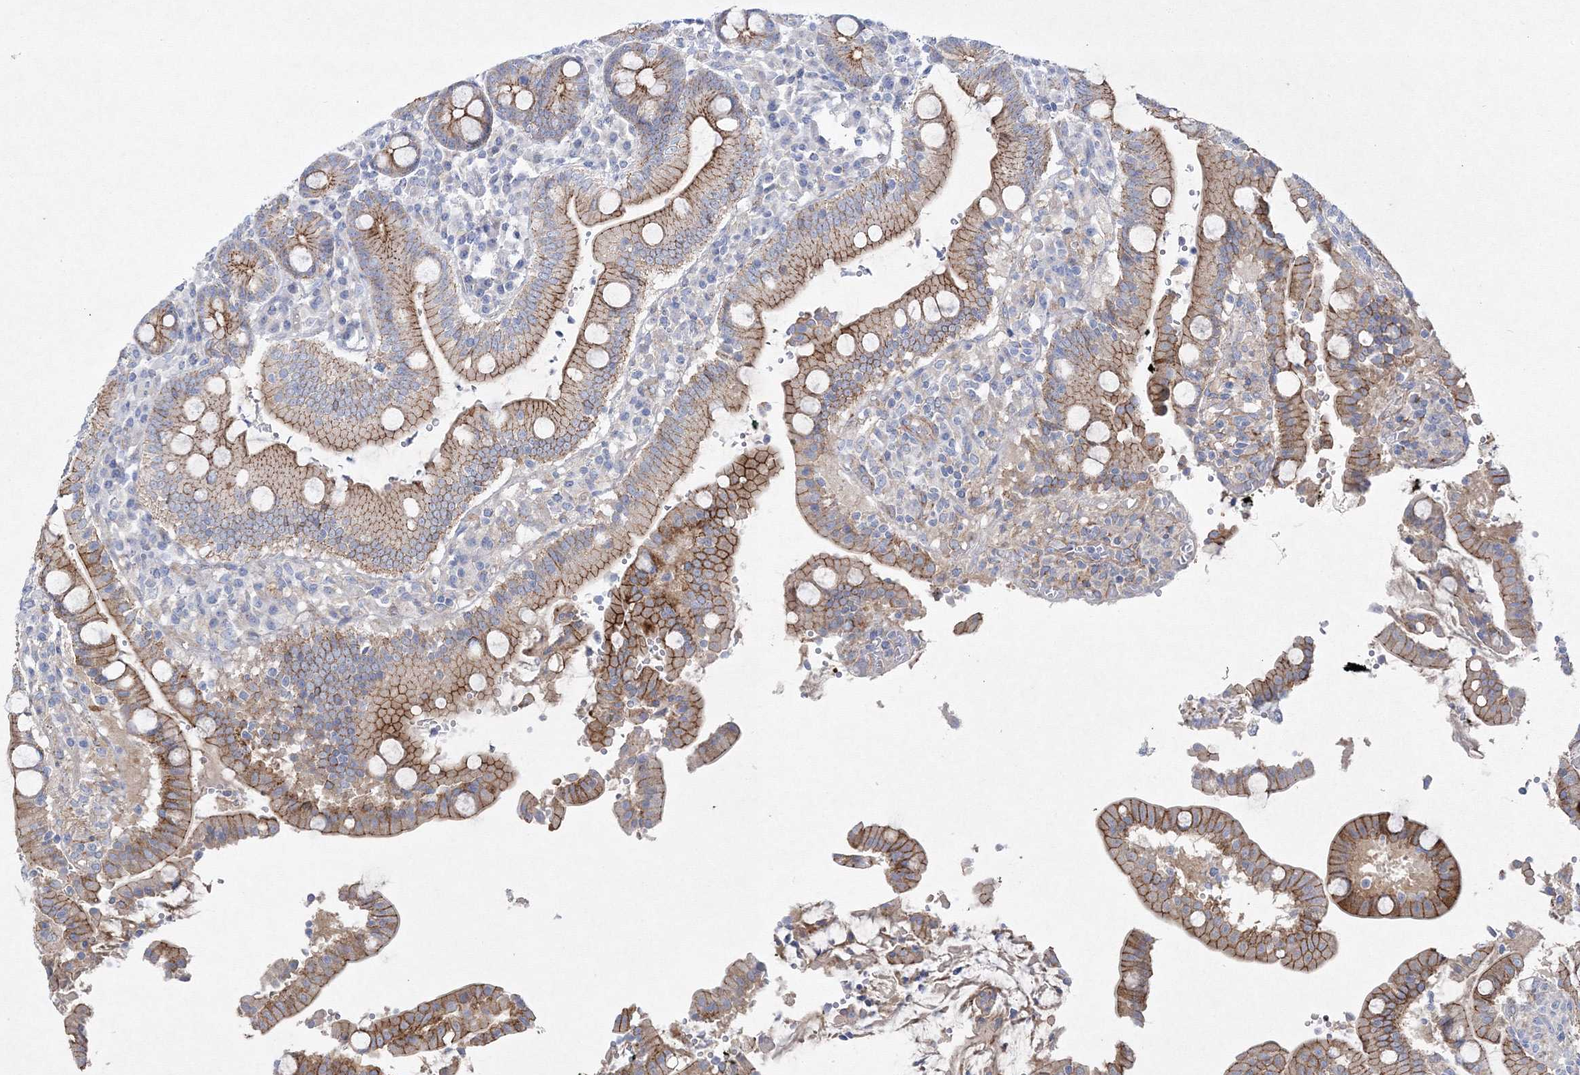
{"staining": {"intensity": "moderate", "quantity": ">75%", "location": "cytoplasmic/membranous"}, "tissue": "duodenum", "cell_type": "Glandular cells", "image_type": "normal", "snomed": [{"axis": "morphology", "description": "Normal tissue, NOS"}, {"axis": "topography", "description": "Small intestine, NOS"}], "caption": "The immunohistochemical stain highlights moderate cytoplasmic/membranous expression in glandular cells of unremarkable duodenum.", "gene": "NAA40", "patient": {"sex": "female", "age": 71}}